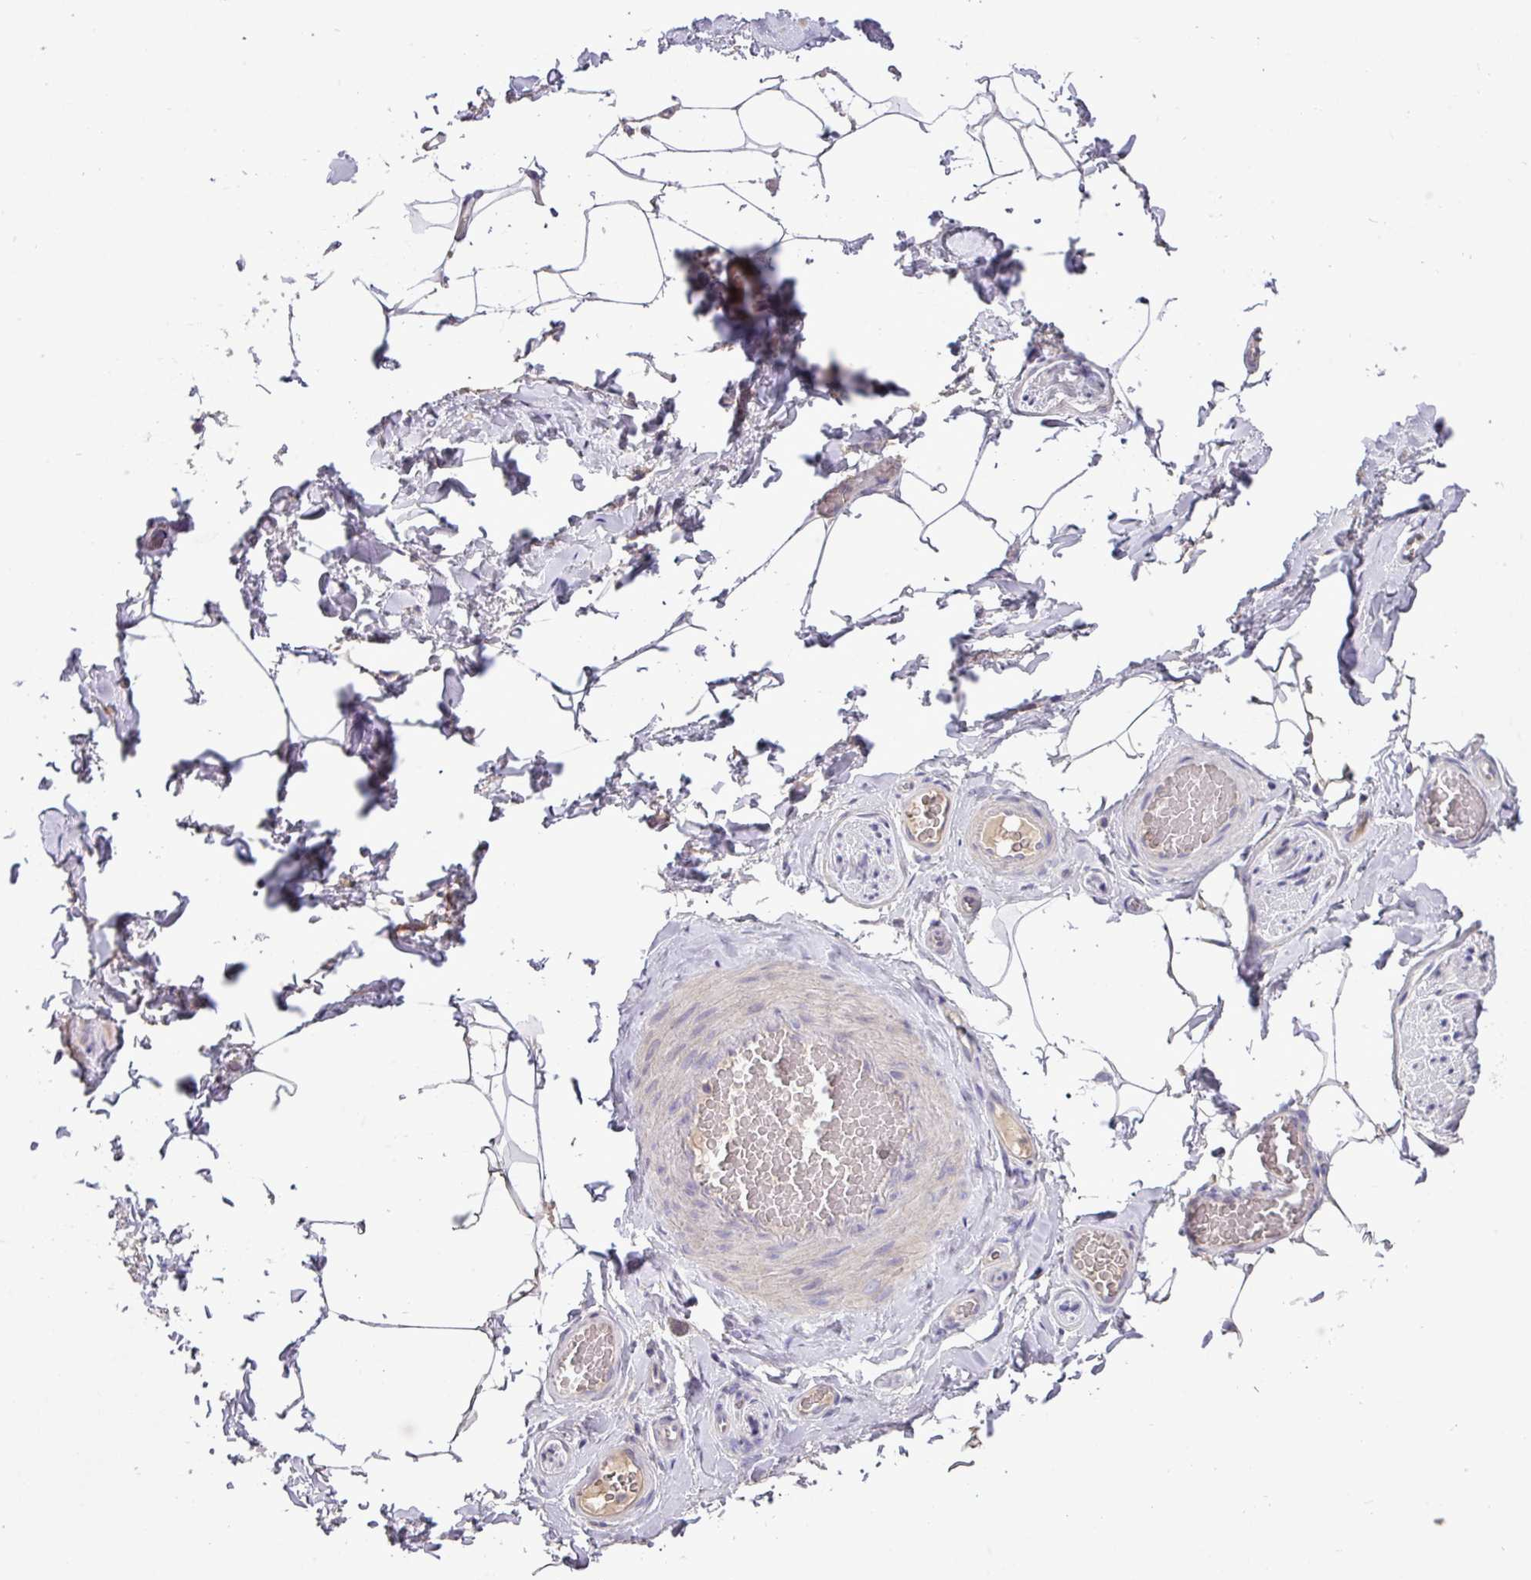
{"staining": {"intensity": "negative", "quantity": "none", "location": "none"}, "tissue": "adipose tissue", "cell_type": "Adipocytes", "image_type": "normal", "snomed": [{"axis": "morphology", "description": "Normal tissue, NOS"}, {"axis": "topography", "description": "Vascular tissue"}, {"axis": "topography", "description": "Peripheral nerve tissue"}], "caption": "Micrograph shows no protein staining in adipocytes of normal adipose tissue.", "gene": "TMEM62", "patient": {"sex": "male", "age": 41}}